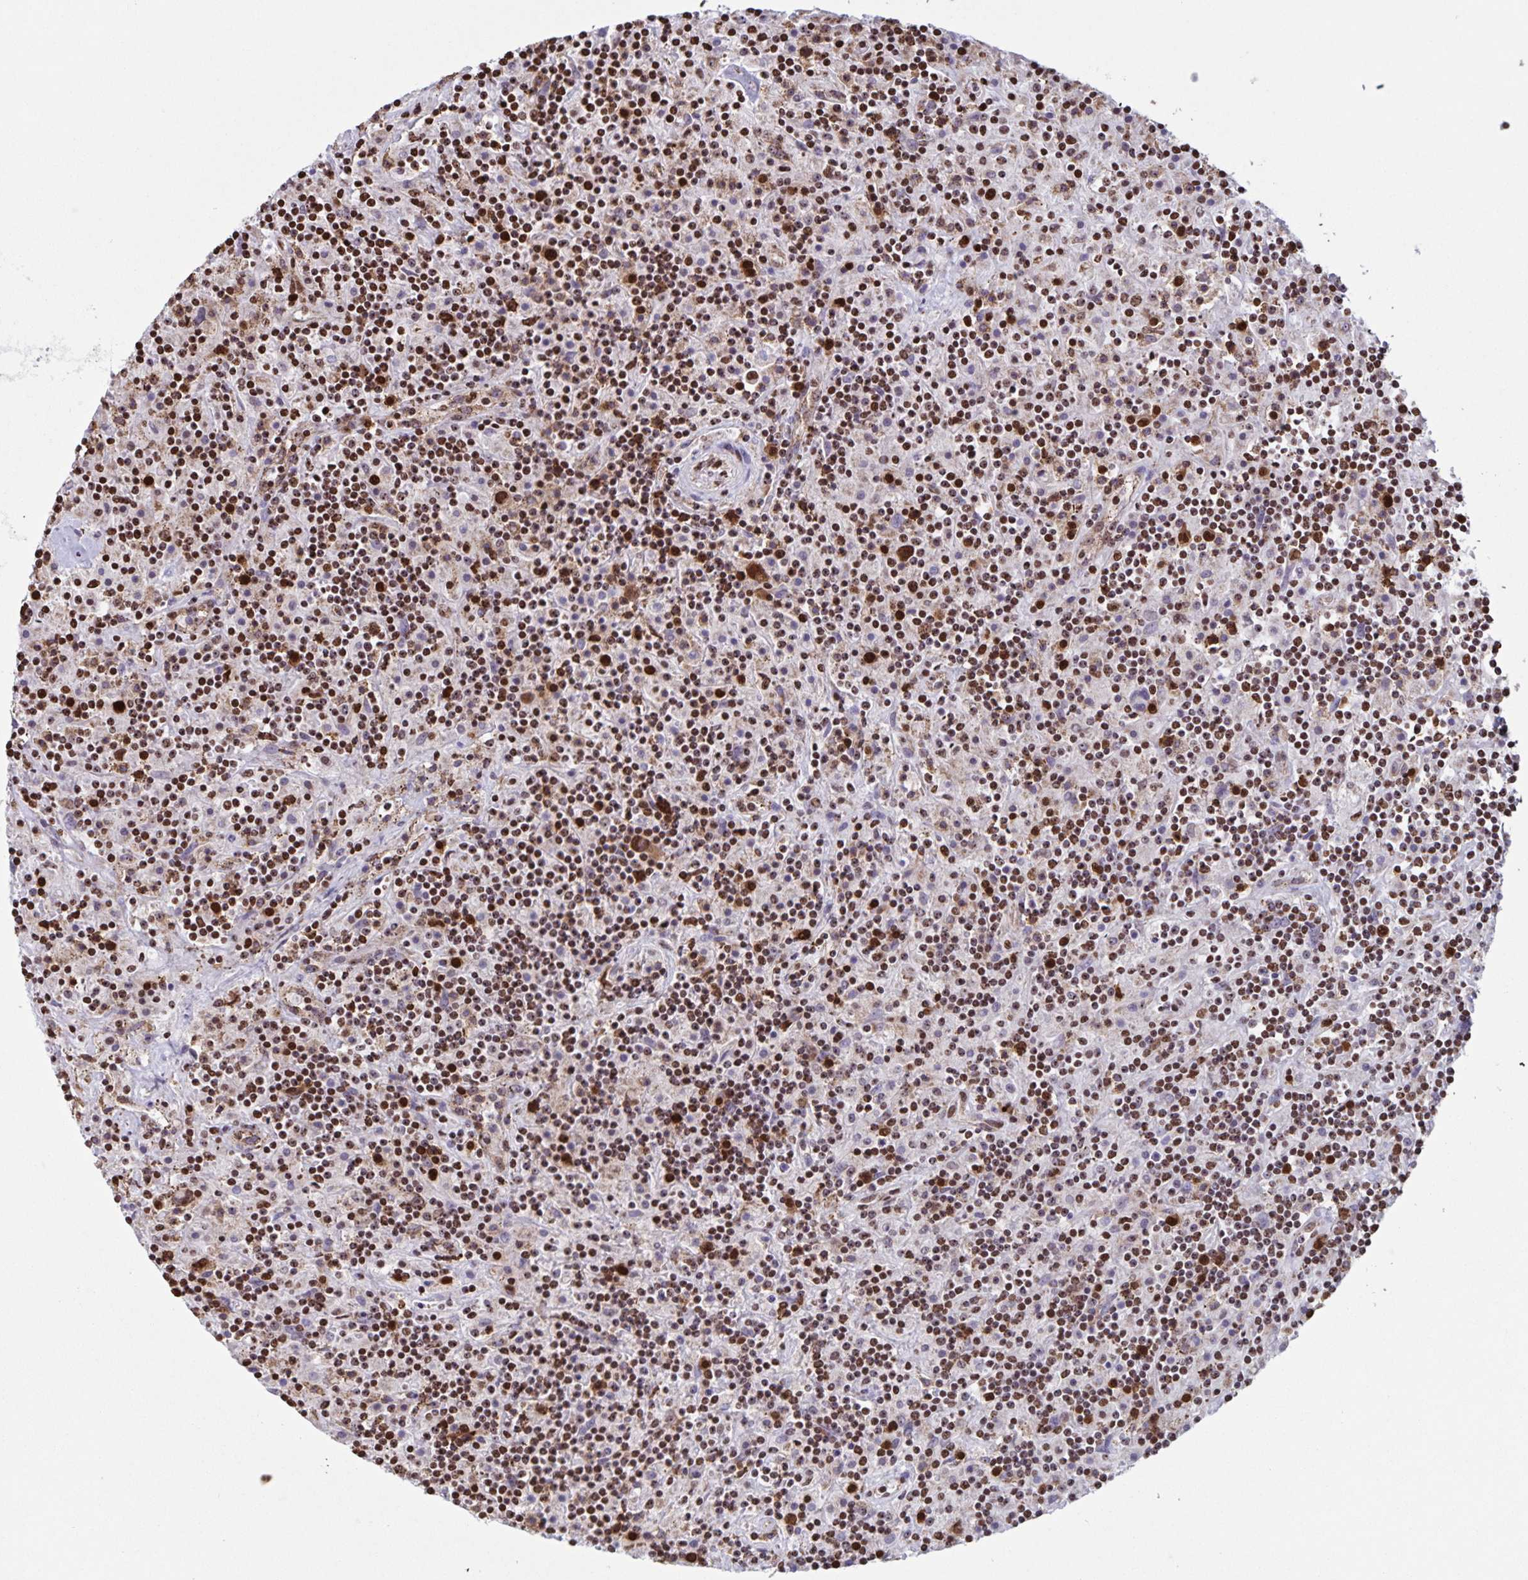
{"staining": {"intensity": "strong", "quantity": ">75%", "location": "nuclear"}, "tissue": "lymphoma", "cell_type": "Tumor cells", "image_type": "cancer", "snomed": [{"axis": "morphology", "description": "Hodgkin's disease, NOS"}, {"axis": "topography", "description": "Lymph node"}], "caption": "DAB immunohistochemical staining of lymphoma displays strong nuclear protein staining in approximately >75% of tumor cells.", "gene": "DUT", "patient": {"sex": "male", "age": 70}}